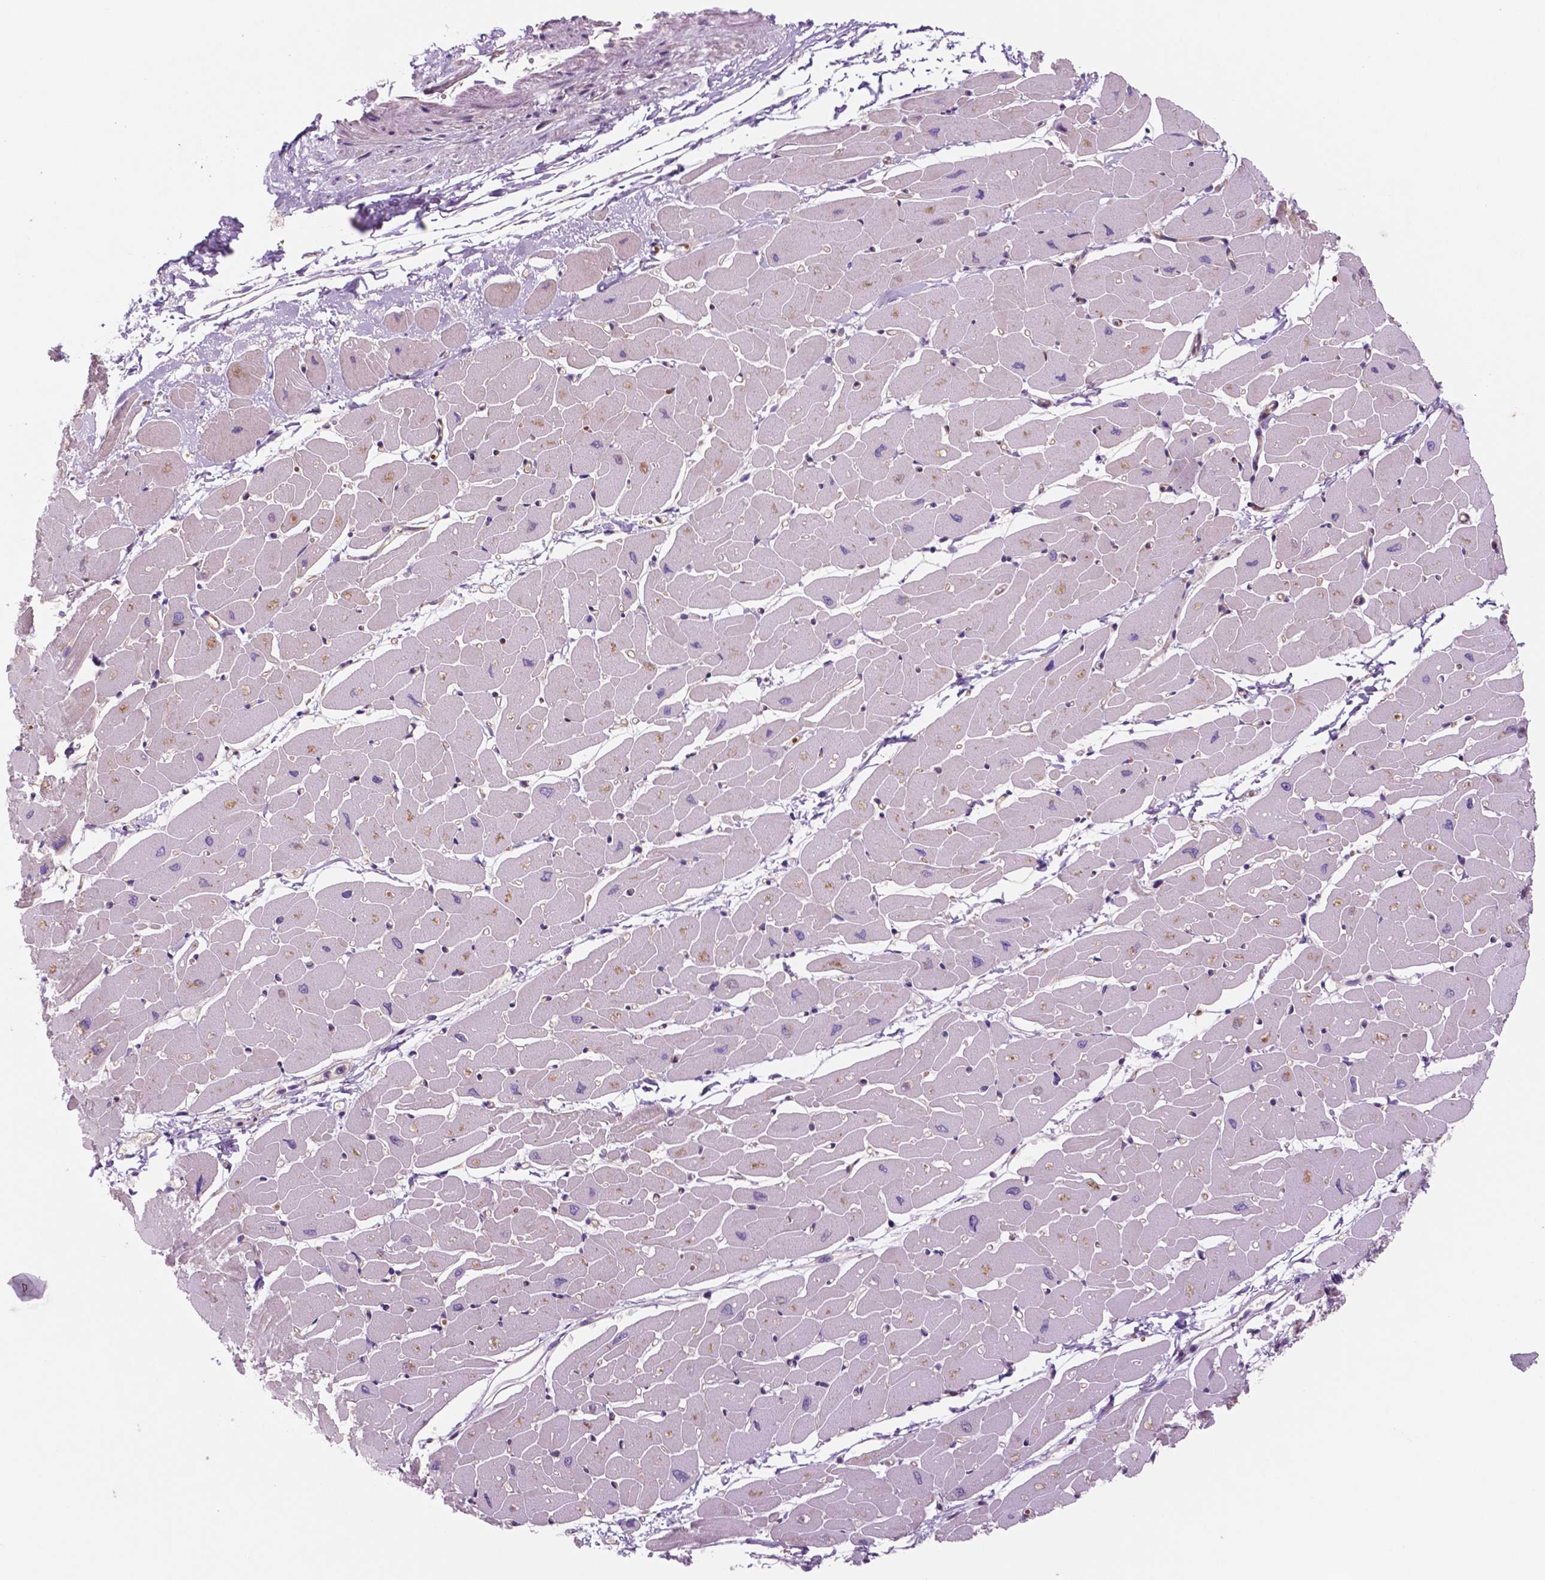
{"staining": {"intensity": "weak", "quantity": "25%-75%", "location": "cytoplasmic/membranous"}, "tissue": "heart muscle", "cell_type": "Cardiomyocytes", "image_type": "normal", "snomed": [{"axis": "morphology", "description": "Normal tissue, NOS"}, {"axis": "topography", "description": "Heart"}], "caption": "Benign heart muscle exhibits weak cytoplasmic/membranous expression in about 25%-75% of cardiomyocytes.", "gene": "RND3", "patient": {"sex": "male", "age": 57}}